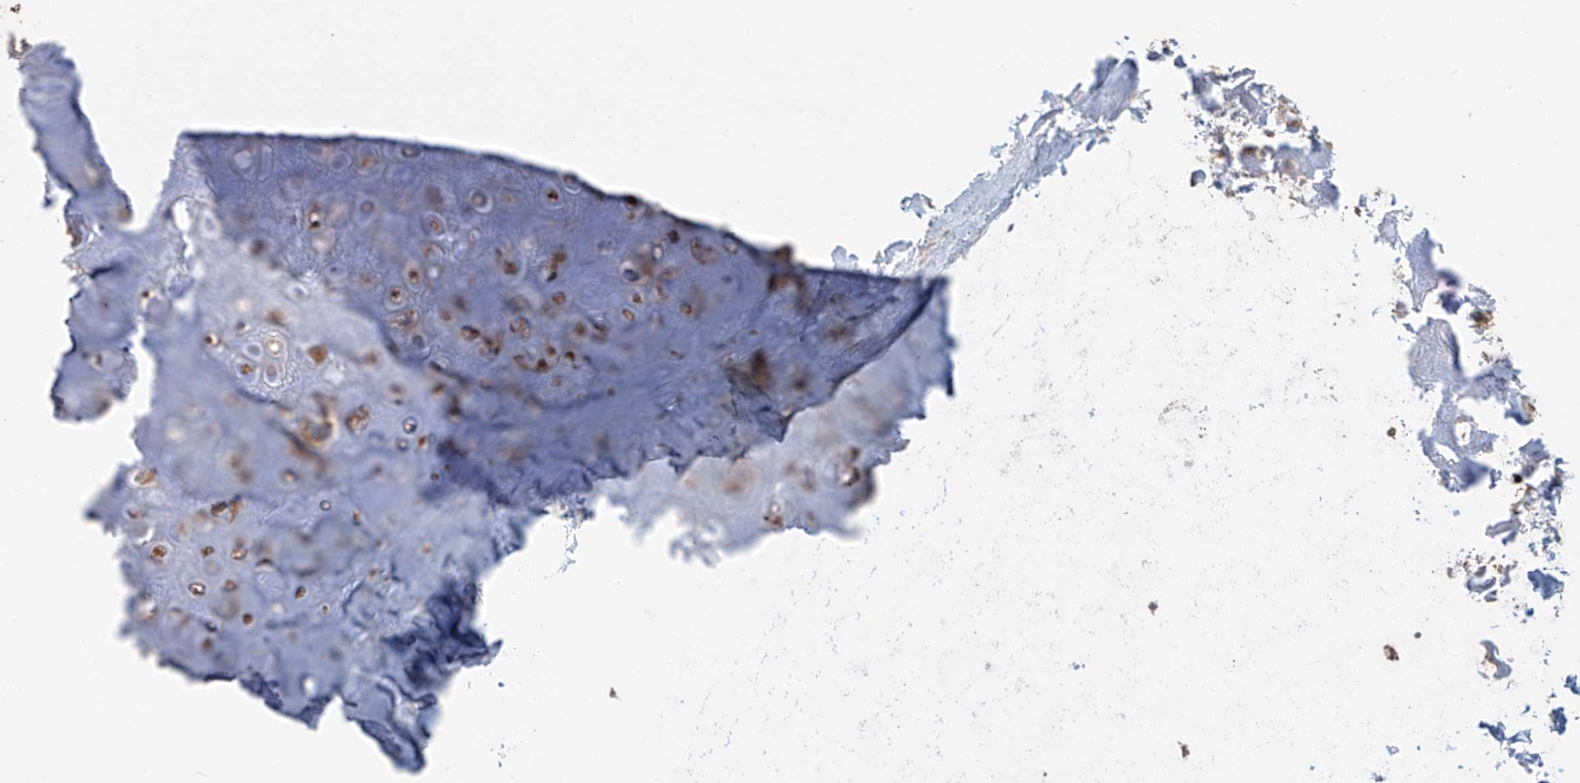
{"staining": {"intensity": "negative", "quantity": "none", "location": "none"}, "tissue": "adipose tissue", "cell_type": "Adipocytes", "image_type": "normal", "snomed": [{"axis": "morphology", "description": "Normal tissue, NOS"}, {"axis": "morphology", "description": "Basal cell carcinoma"}, {"axis": "topography", "description": "Skin"}], "caption": "Immunohistochemistry of unremarkable adipose tissue exhibits no staining in adipocytes.", "gene": "RASGEF1A", "patient": {"sex": "female", "age": 89}}